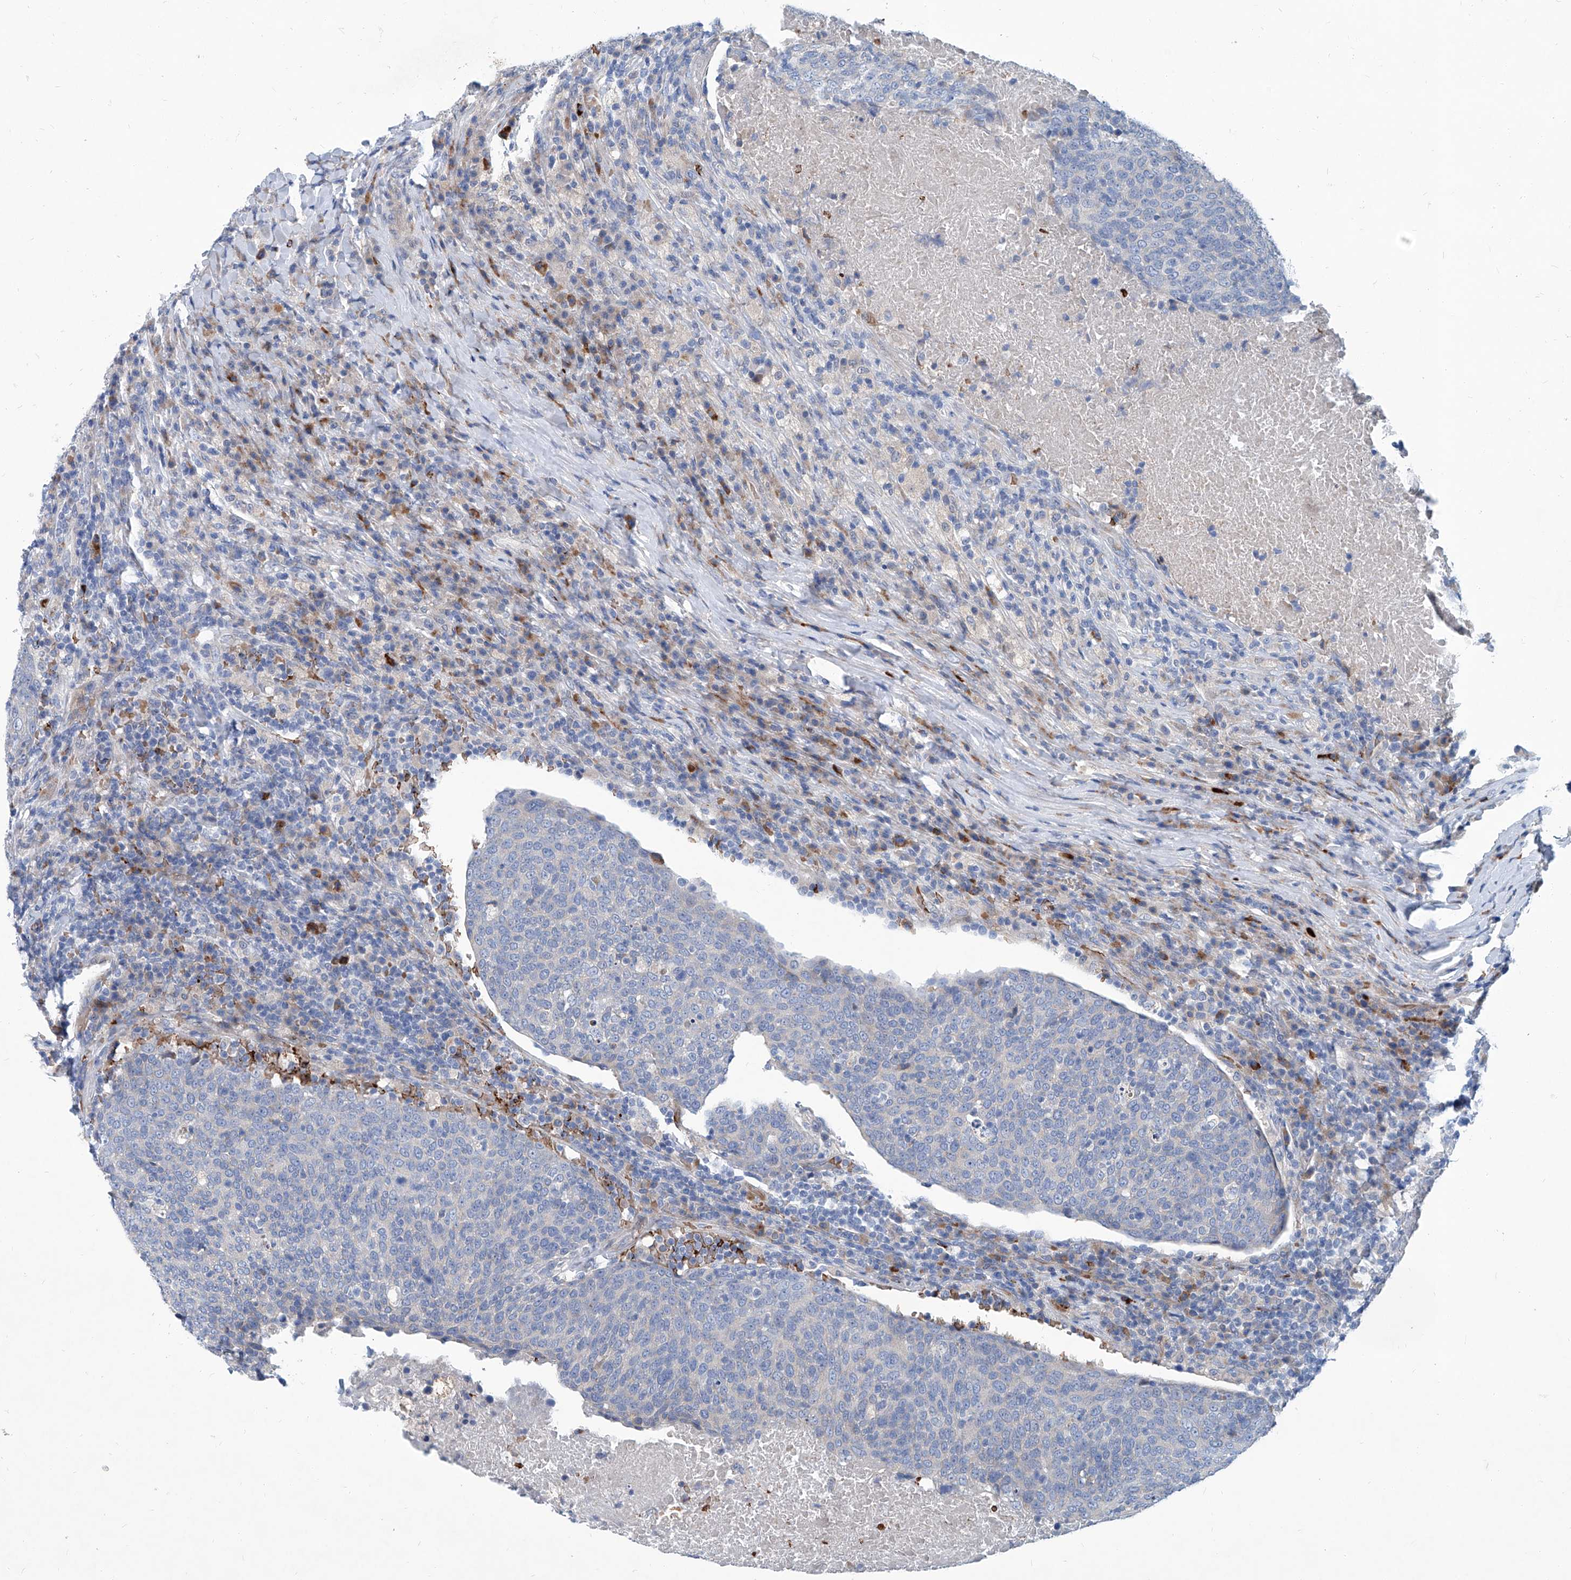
{"staining": {"intensity": "negative", "quantity": "none", "location": "none"}, "tissue": "head and neck cancer", "cell_type": "Tumor cells", "image_type": "cancer", "snomed": [{"axis": "morphology", "description": "Squamous cell carcinoma, NOS"}, {"axis": "morphology", "description": "Squamous cell carcinoma, metastatic, NOS"}, {"axis": "topography", "description": "Lymph node"}, {"axis": "topography", "description": "Head-Neck"}], "caption": "Head and neck cancer was stained to show a protein in brown. There is no significant staining in tumor cells.", "gene": "FPR2", "patient": {"sex": "male", "age": 62}}